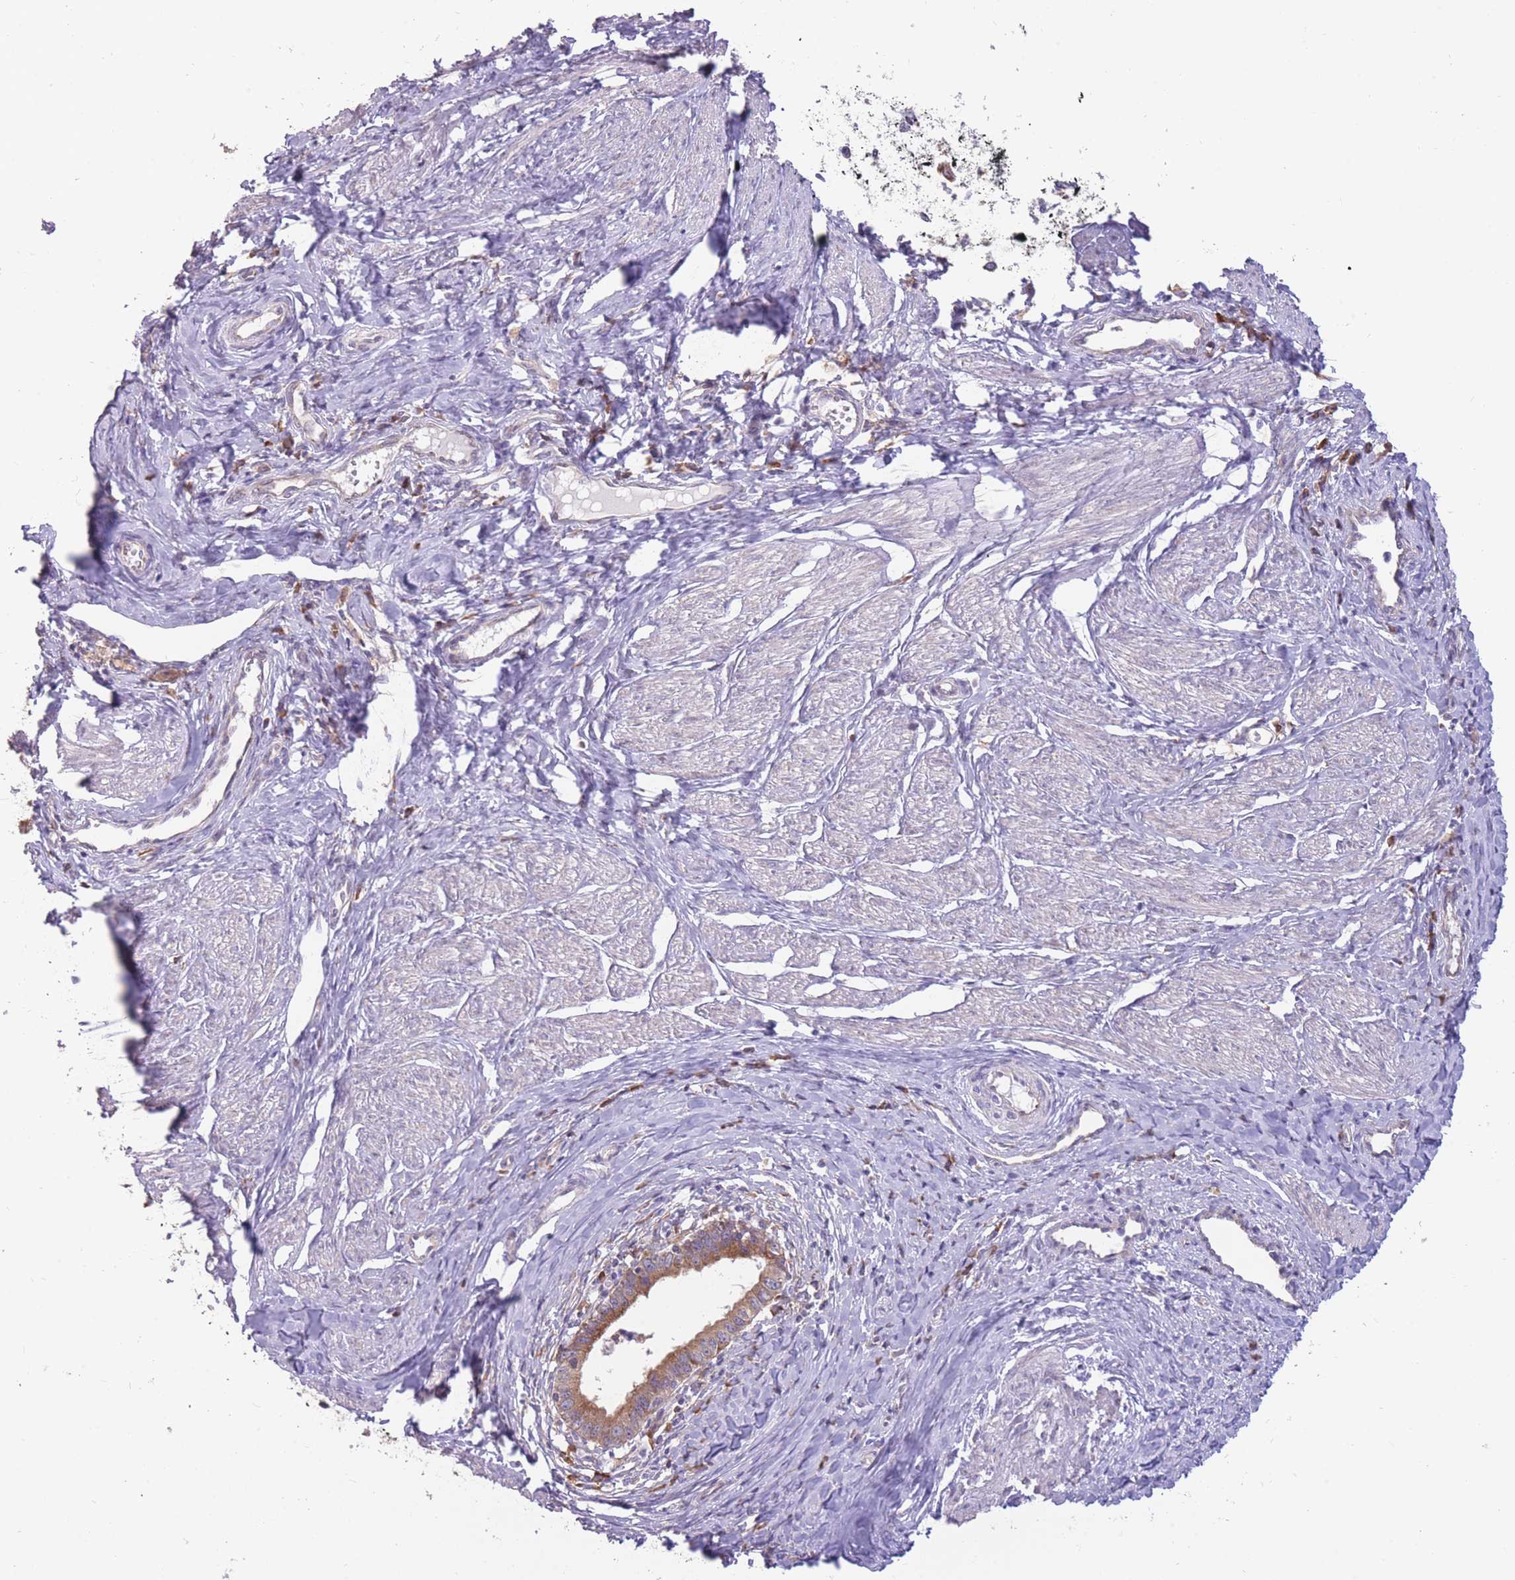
{"staining": {"intensity": "moderate", "quantity": ">75%", "location": "cytoplasmic/membranous"}, "tissue": "cervical cancer", "cell_type": "Tumor cells", "image_type": "cancer", "snomed": [{"axis": "morphology", "description": "Adenocarcinoma, NOS"}, {"axis": "topography", "description": "Cervix"}], "caption": "The micrograph demonstrates a brown stain indicating the presence of a protein in the cytoplasmic/membranous of tumor cells in adenocarcinoma (cervical).", "gene": "TRAPPC5", "patient": {"sex": "female", "age": 36}}